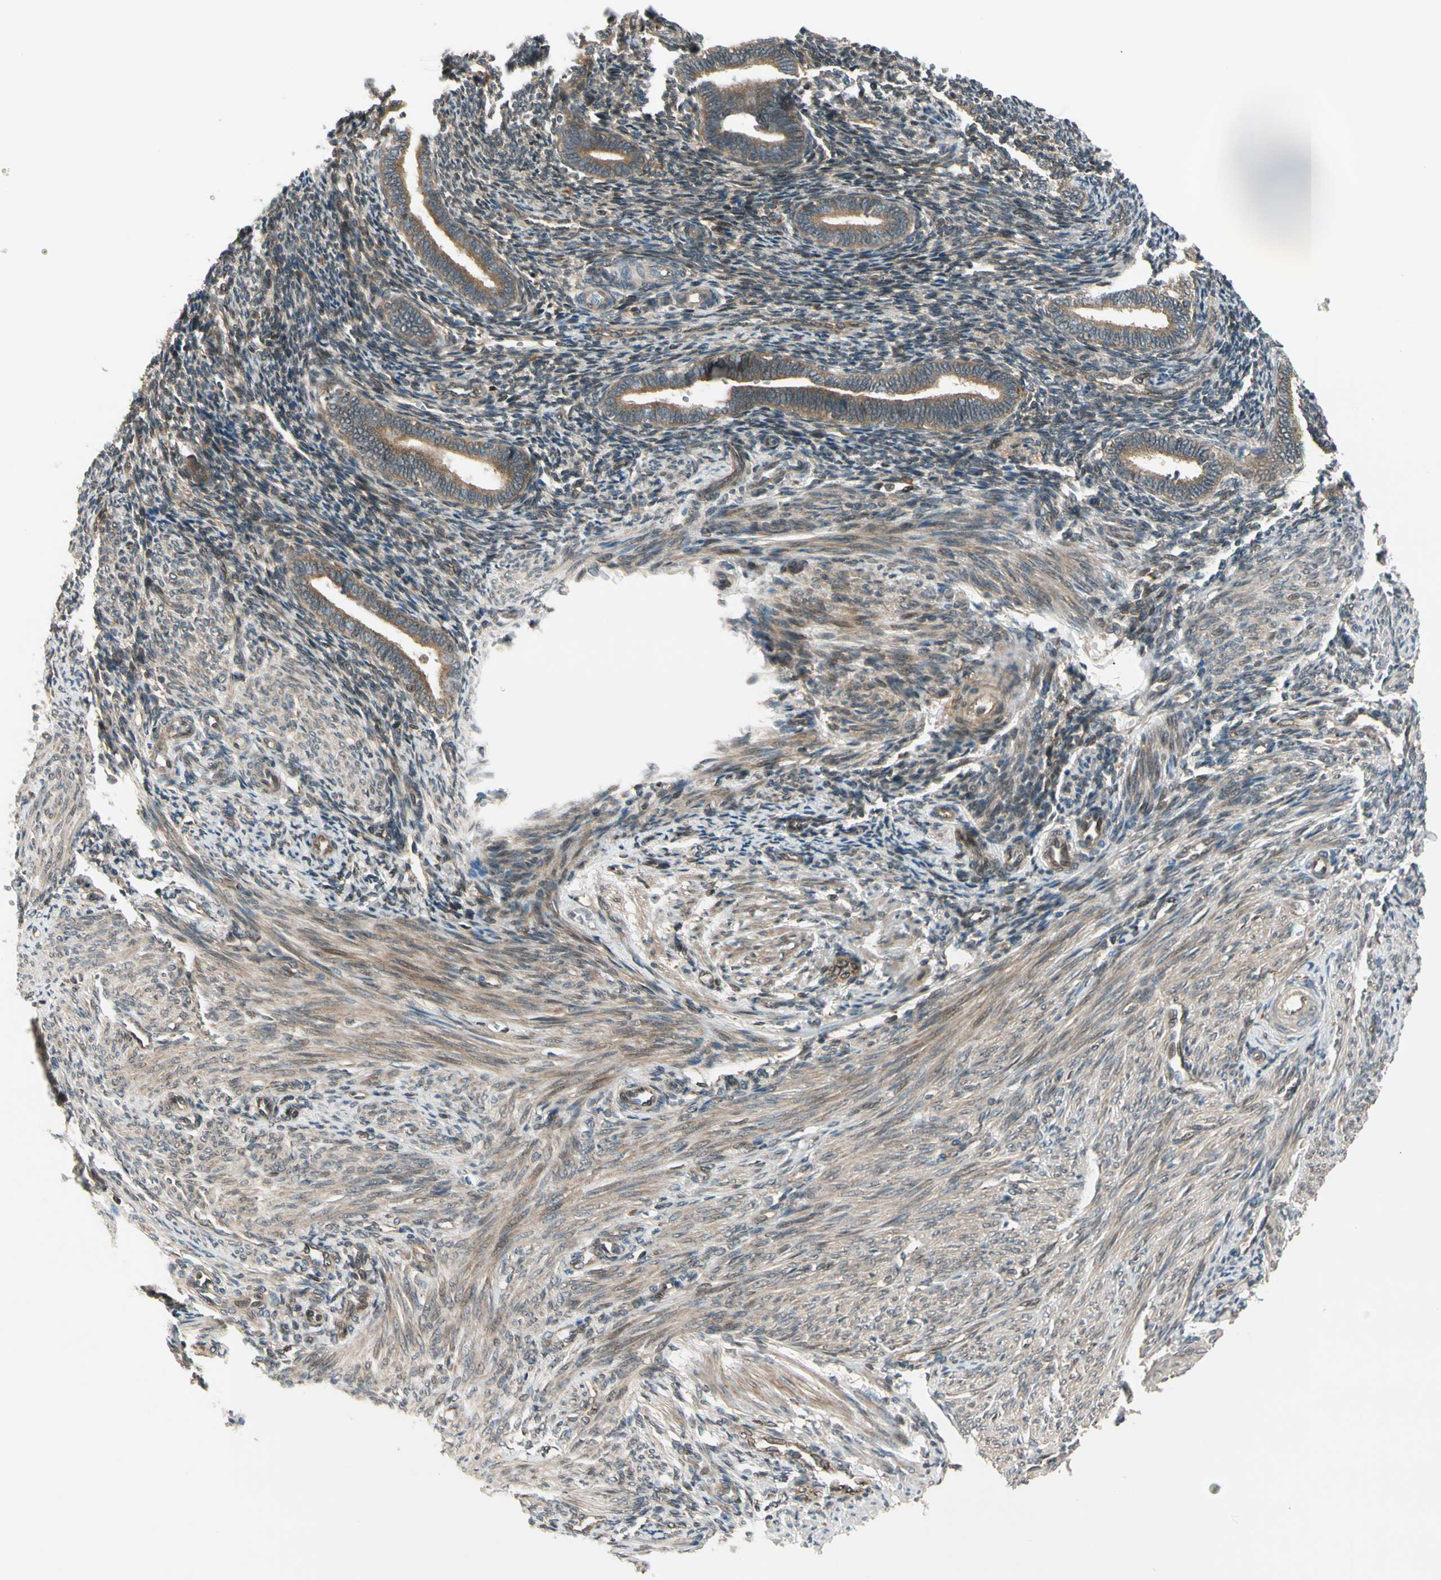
{"staining": {"intensity": "moderate", "quantity": "<25%", "location": "cytoplasmic/membranous"}, "tissue": "endometrium", "cell_type": "Cells in endometrial stroma", "image_type": "normal", "snomed": [{"axis": "morphology", "description": "Normal tissue, NOS"}, {"axis": "topography", "description": "Endometrium"}], "caption": "An immunohistochemistry (IHC) micrograph of unremarkable tissue is shown. Protein staining in brown labels moderate cytoplasmic/membranous positivity in endometrium within cells in endometrial stroma.", "gene": "TRIO", "patient": {"sex": "female", "age": 27}}